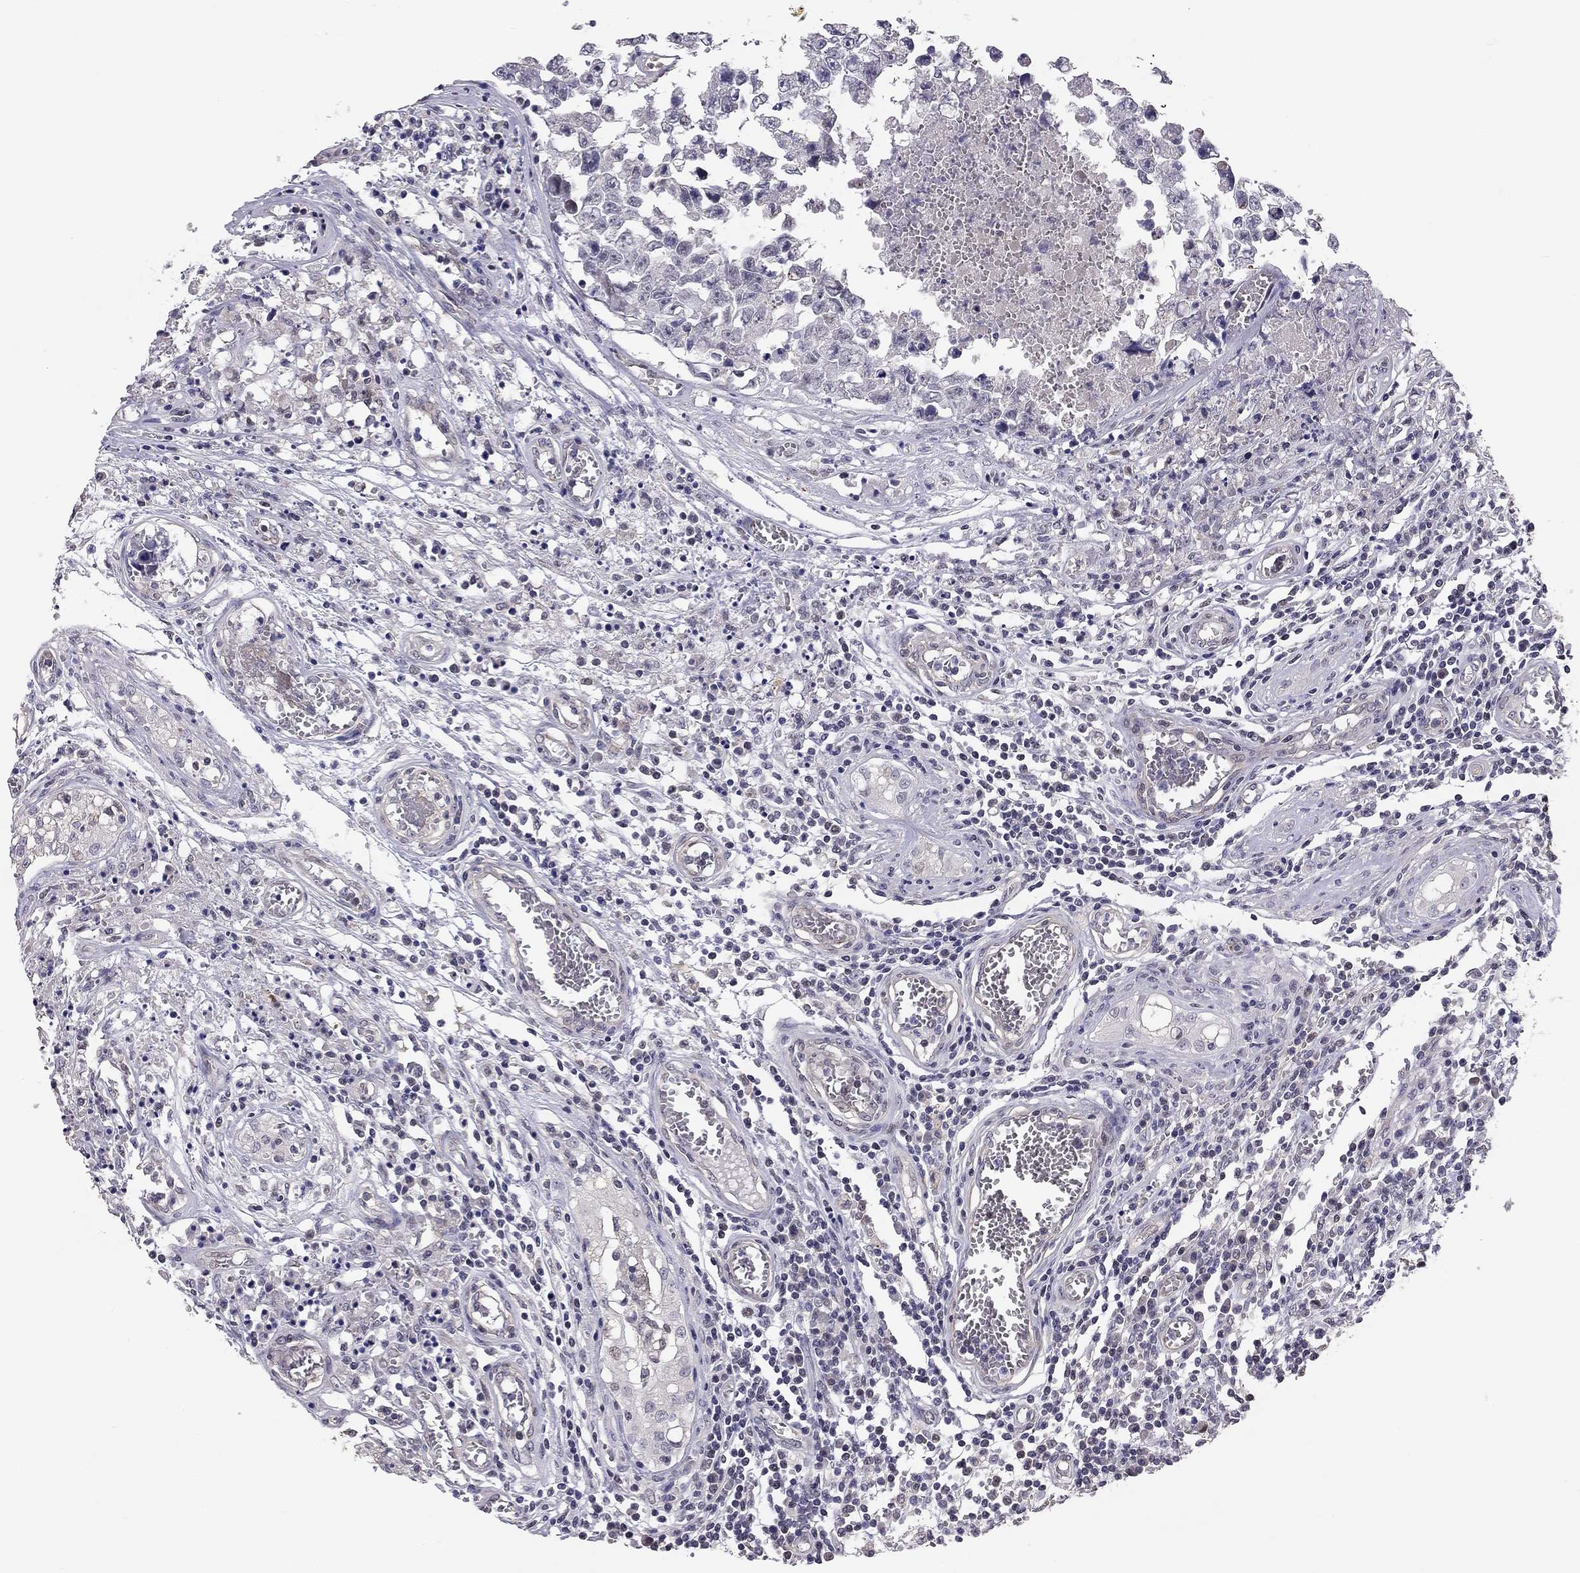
{"staining": {"intensity": "negative", "quantity": "none", "location": "none"}, "tissue": "testis cancer", "cell_type": "Tumor cells", "image_type": "cancer", "snomed": [{"axis": "morphology", "description": "Carcinoma, Embryonal, NOS"}, {"axis": "topography", "description": "Testis"}], "caption": "This histopathology image is of testis embryonal carcinoma stained with immunohistochemistry (IHC) to label a protein in brown with the nuclei are counter-stained blue. There is no staining in tumor cells.", "gene": "GJB4", "patient": {"sex": "male", "age": 36}}